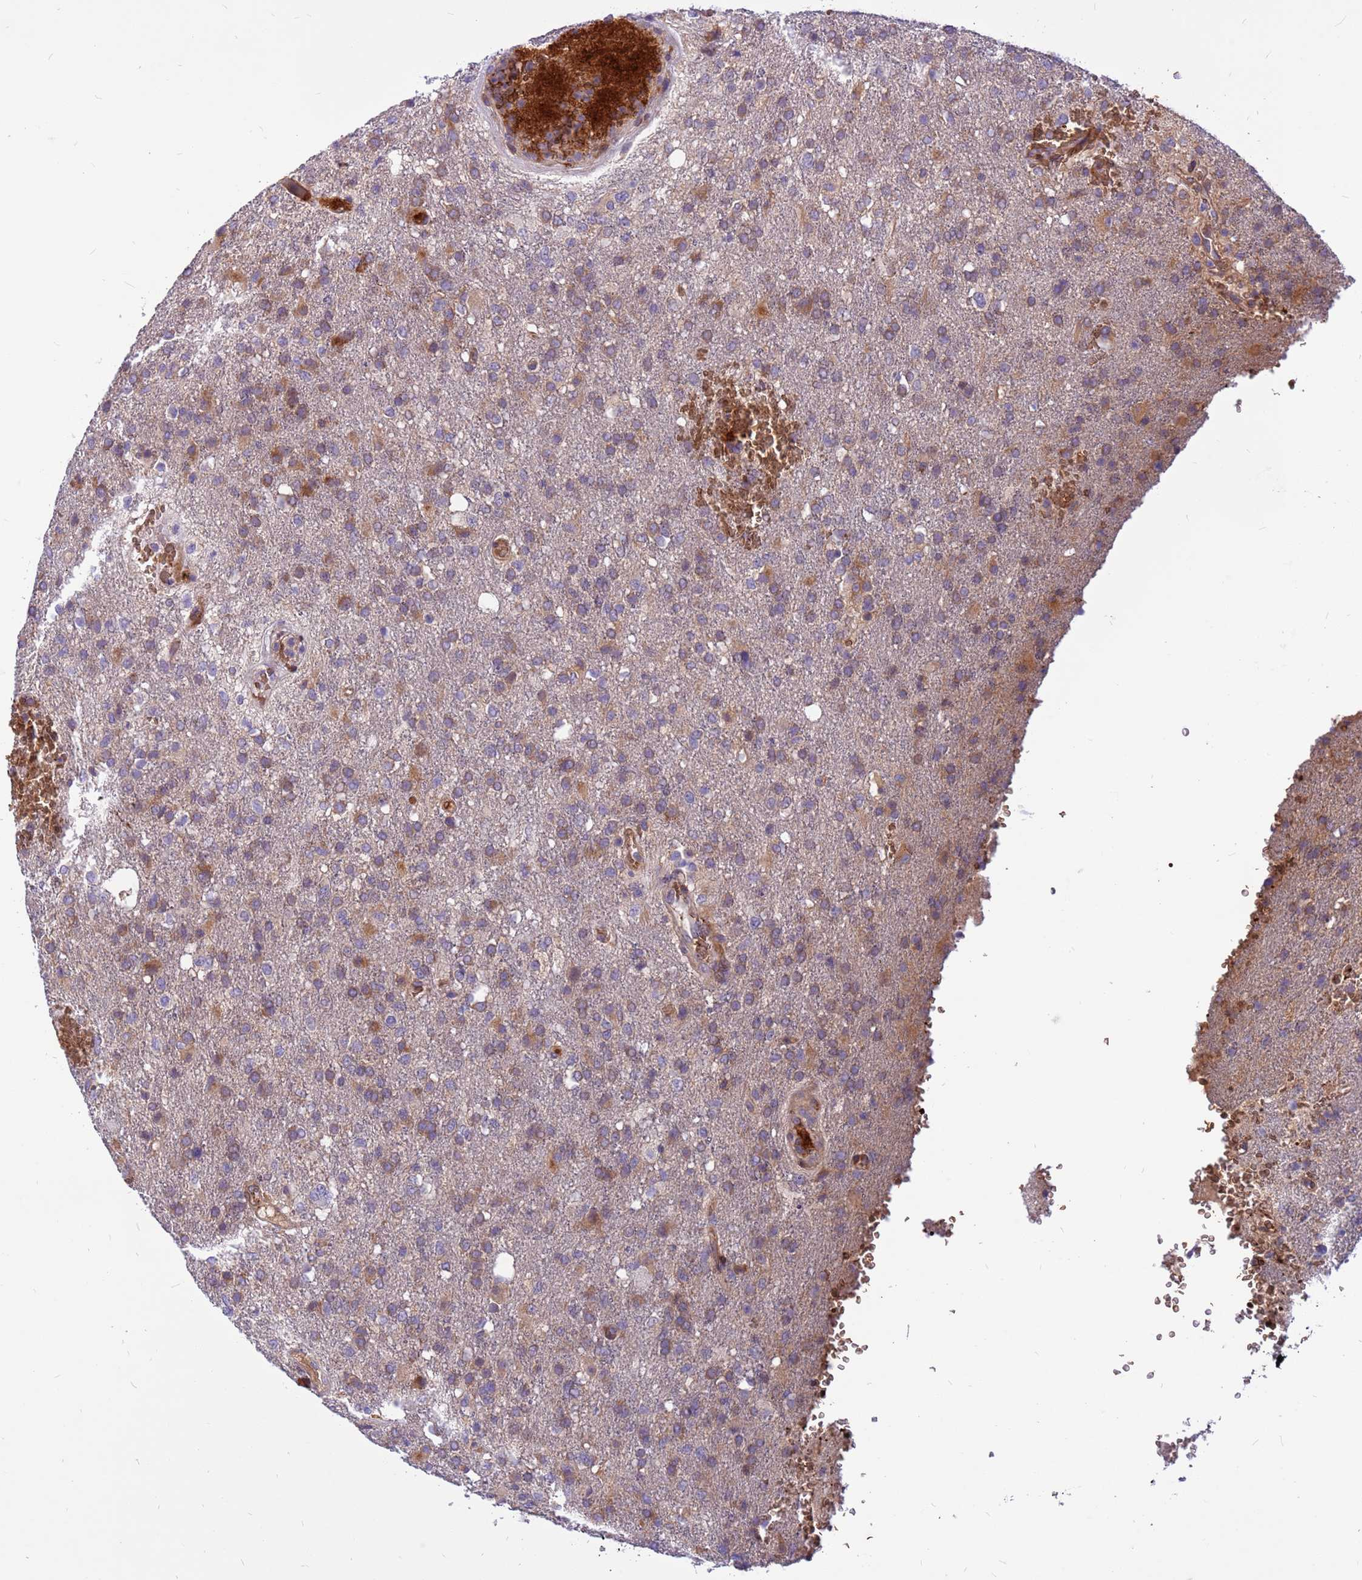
{"staining": {"intensity": "weak", "quantity": ">75%", "location": "cytoplasmic/membranous"}, "tissue": "glioma", "cell_type": "Tumor cells", "image_type": "cancer", "snomed": [{"axis": "morphology", "description": "Glioma, malignant, High grade"}, {"axis": "topography", "description": "Brain"}], "caption": "Immunohistochemical staining of human glioma exhibits low levels of weak cytoplasmic/membranous staining in approximately >75% of tumor cells.", "gene": "ZNF669", "patient": {"sex": "female", "age": 74}}